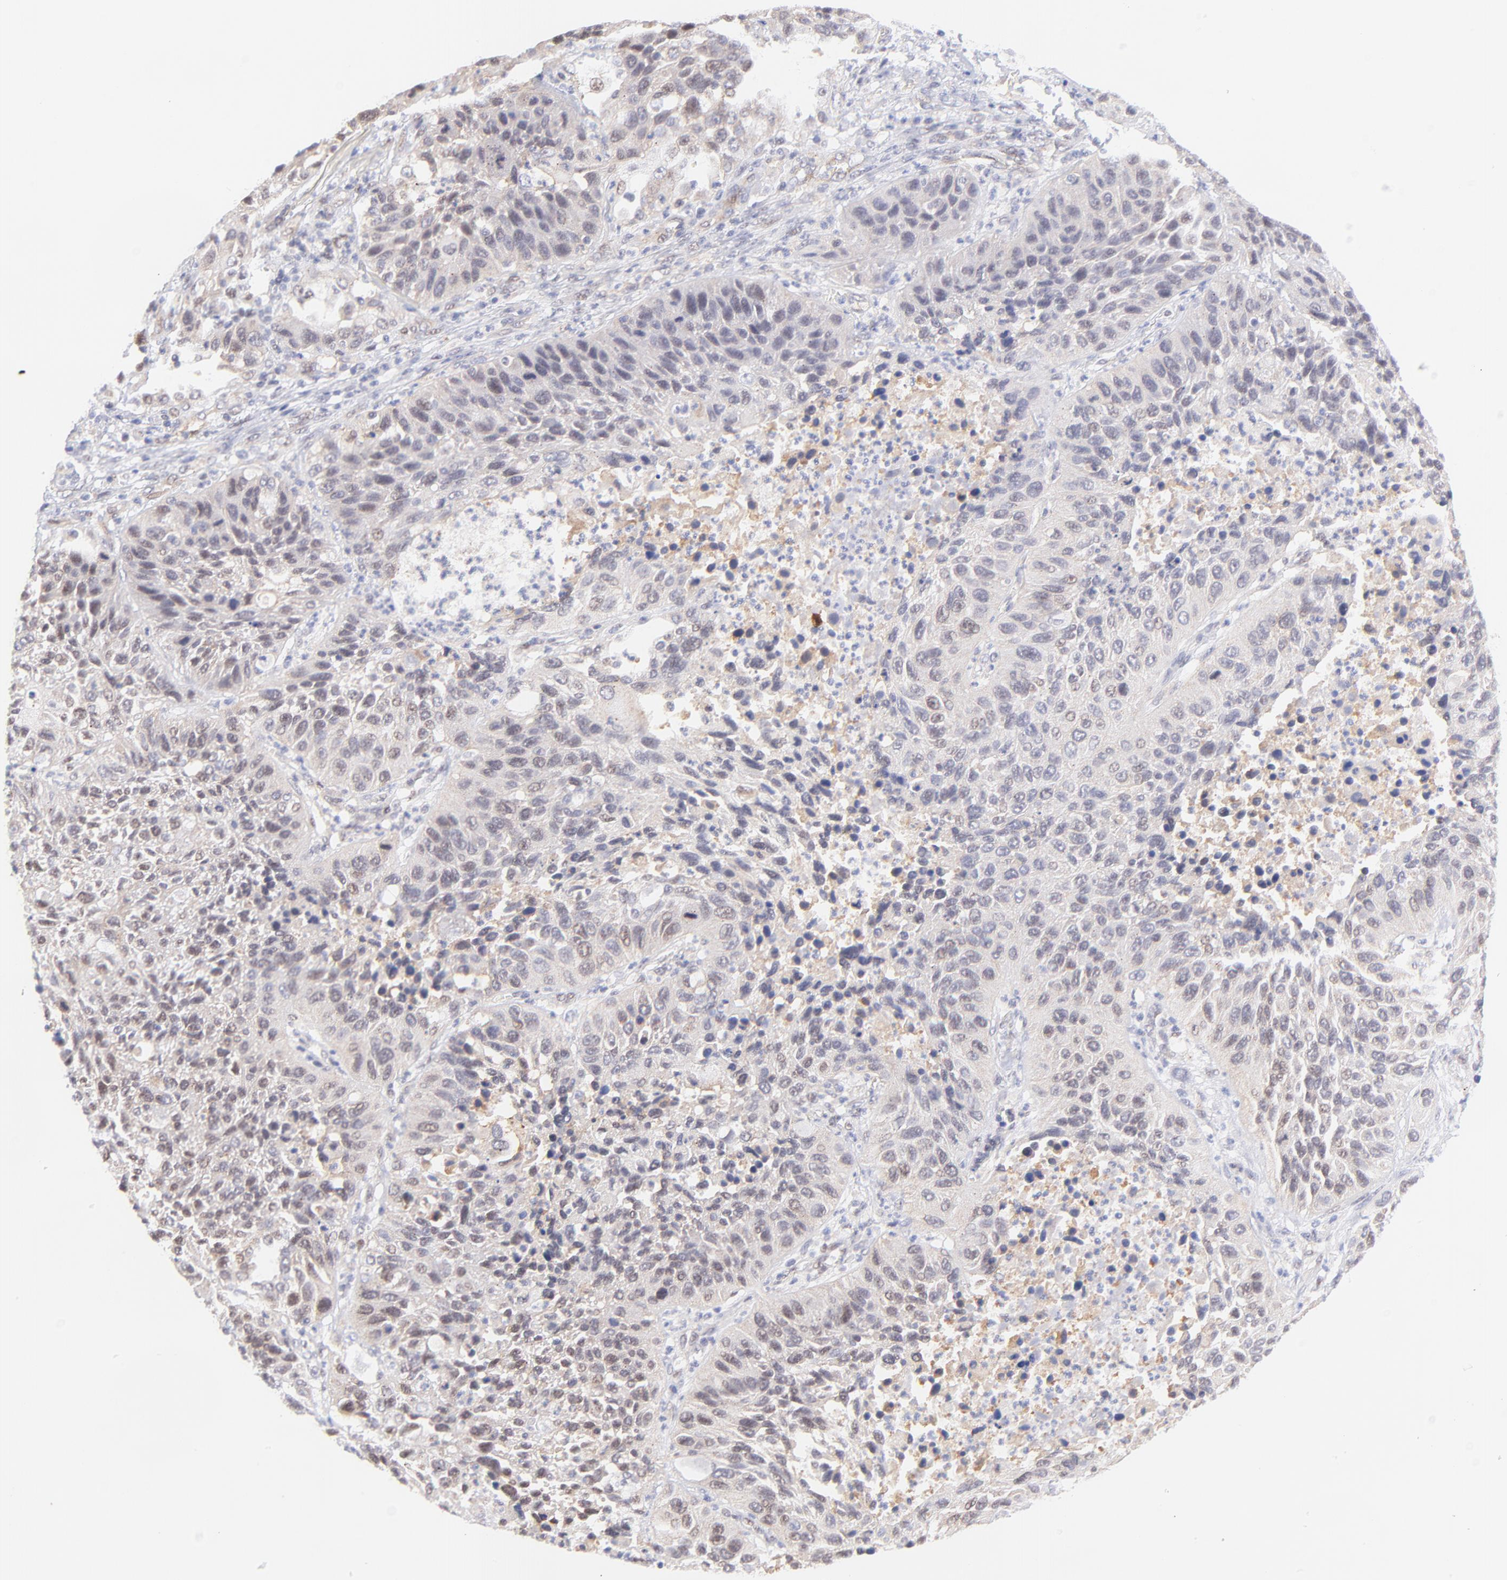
{"staining": {"intensity": "weak", "quantity": "<25%", "location": "nuclear"}, "tissue": "lung cancer", "cell_type": "Tumor cells", "image_type": "cancer", "snomed": [{"axis": "morphology", "description": "Squamous cell carcinoma, NOS"}, {"axis": "topography", "description": "Lung"}], "caption": "Immunohistochemical staining of human lung cancer exhibits no significant expression in tumor cells.", "gene": "PBDC1", "patient": {"sex": "female", "age": 76}}